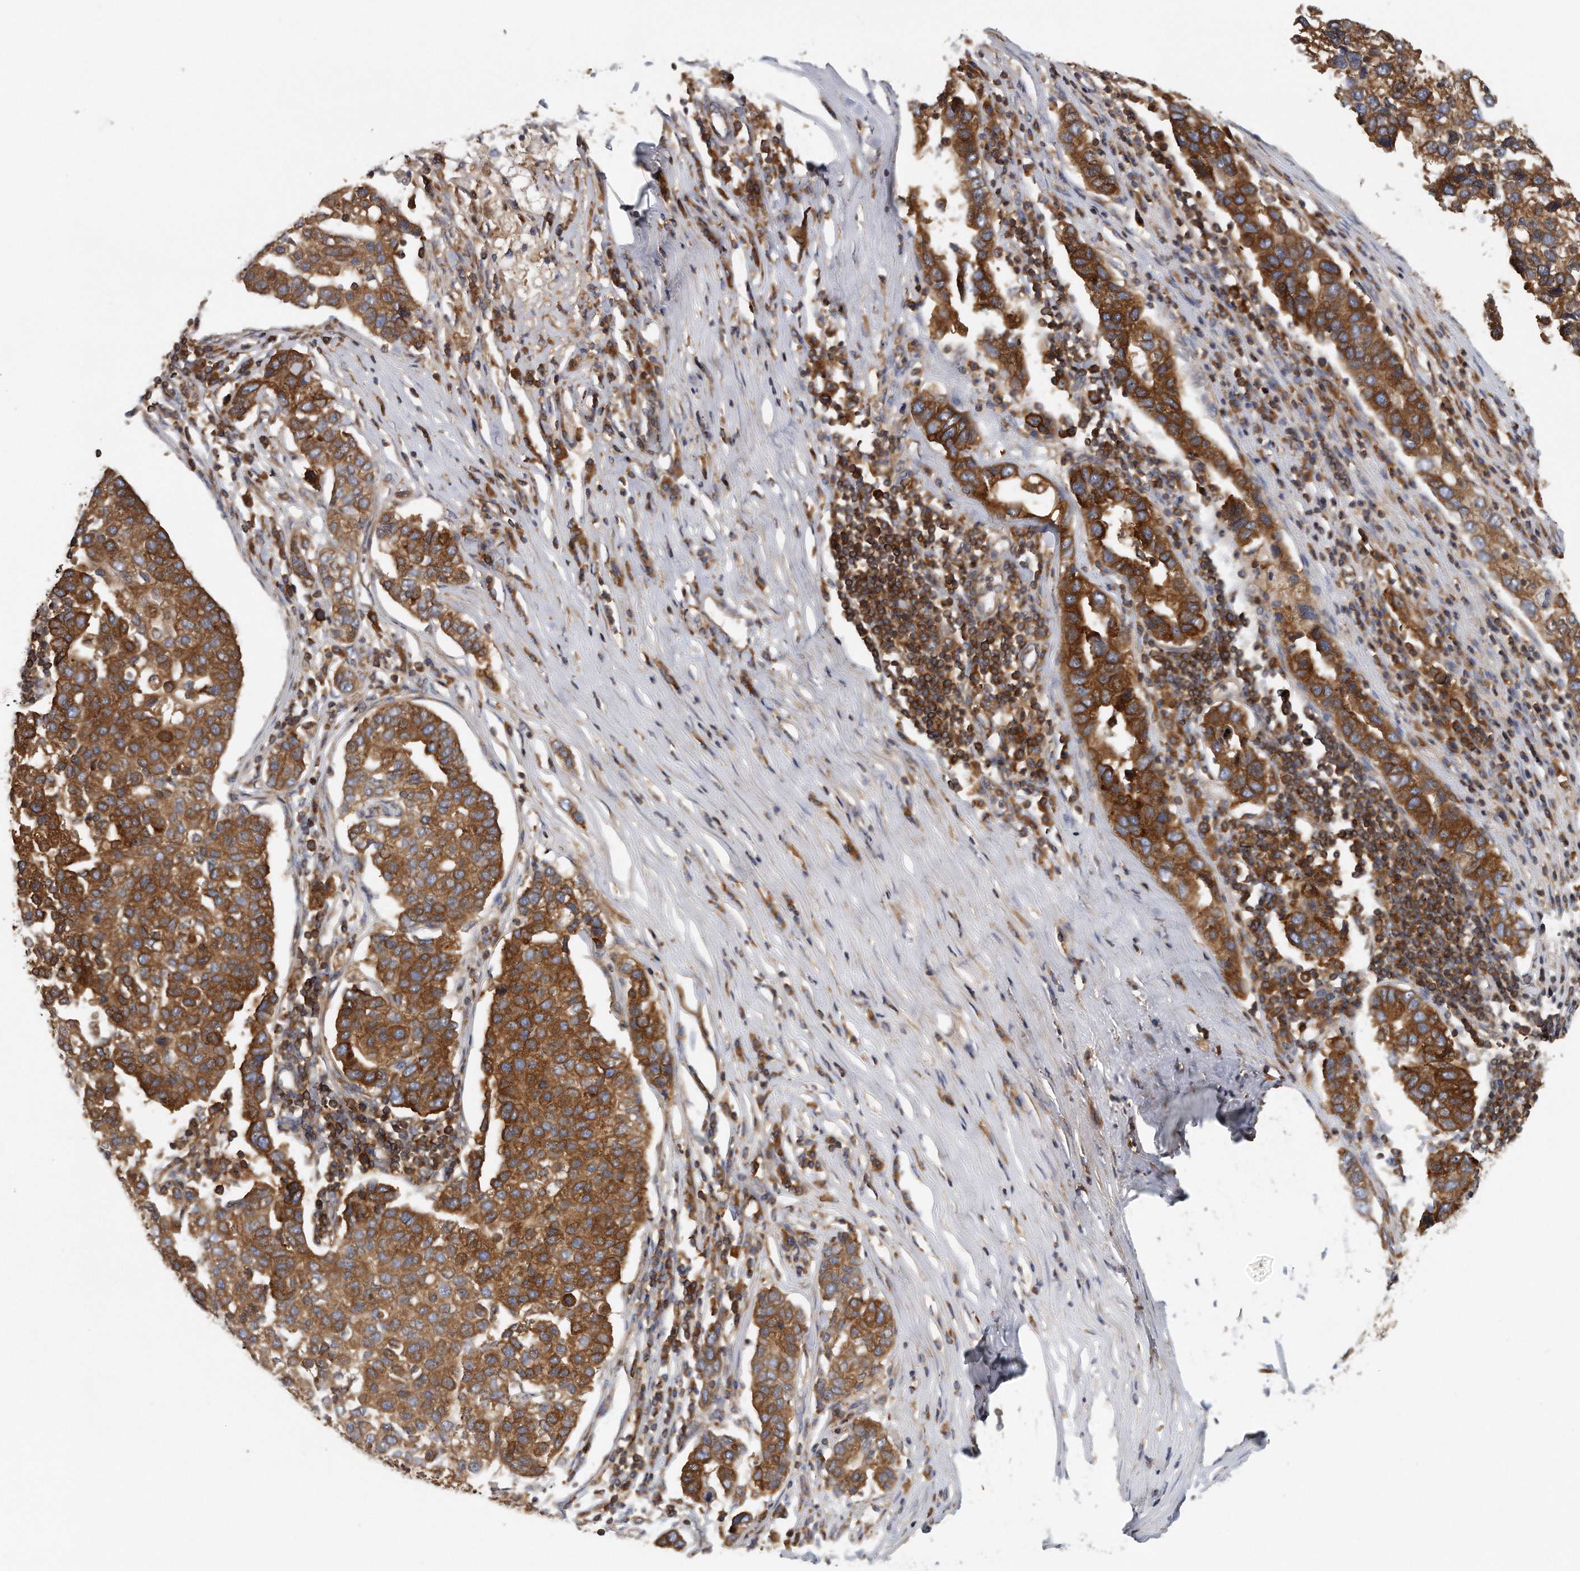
{"staining": {"intensity": "strong", "quantity": ">75%", "location": "cytoplasmic/membranous"}, "tissue": "pancreatic cancer", "cell_type": "Tumor cells", "image_type": "cancer", "snomed": [{"axis": "morphology", "description": "Adenocarcinoma, NOS"}, {"axis": "topography", "description": "Pancreas"}], "caption": "Adenocarcinoma (pancreatic) stained for a protein (brown) reveals strong cytoplasmic/membranous positive staining in approximately >75% of tumor cells.", "gene": "EIF3I", "patient": {"sex": "female", "age": 61}}